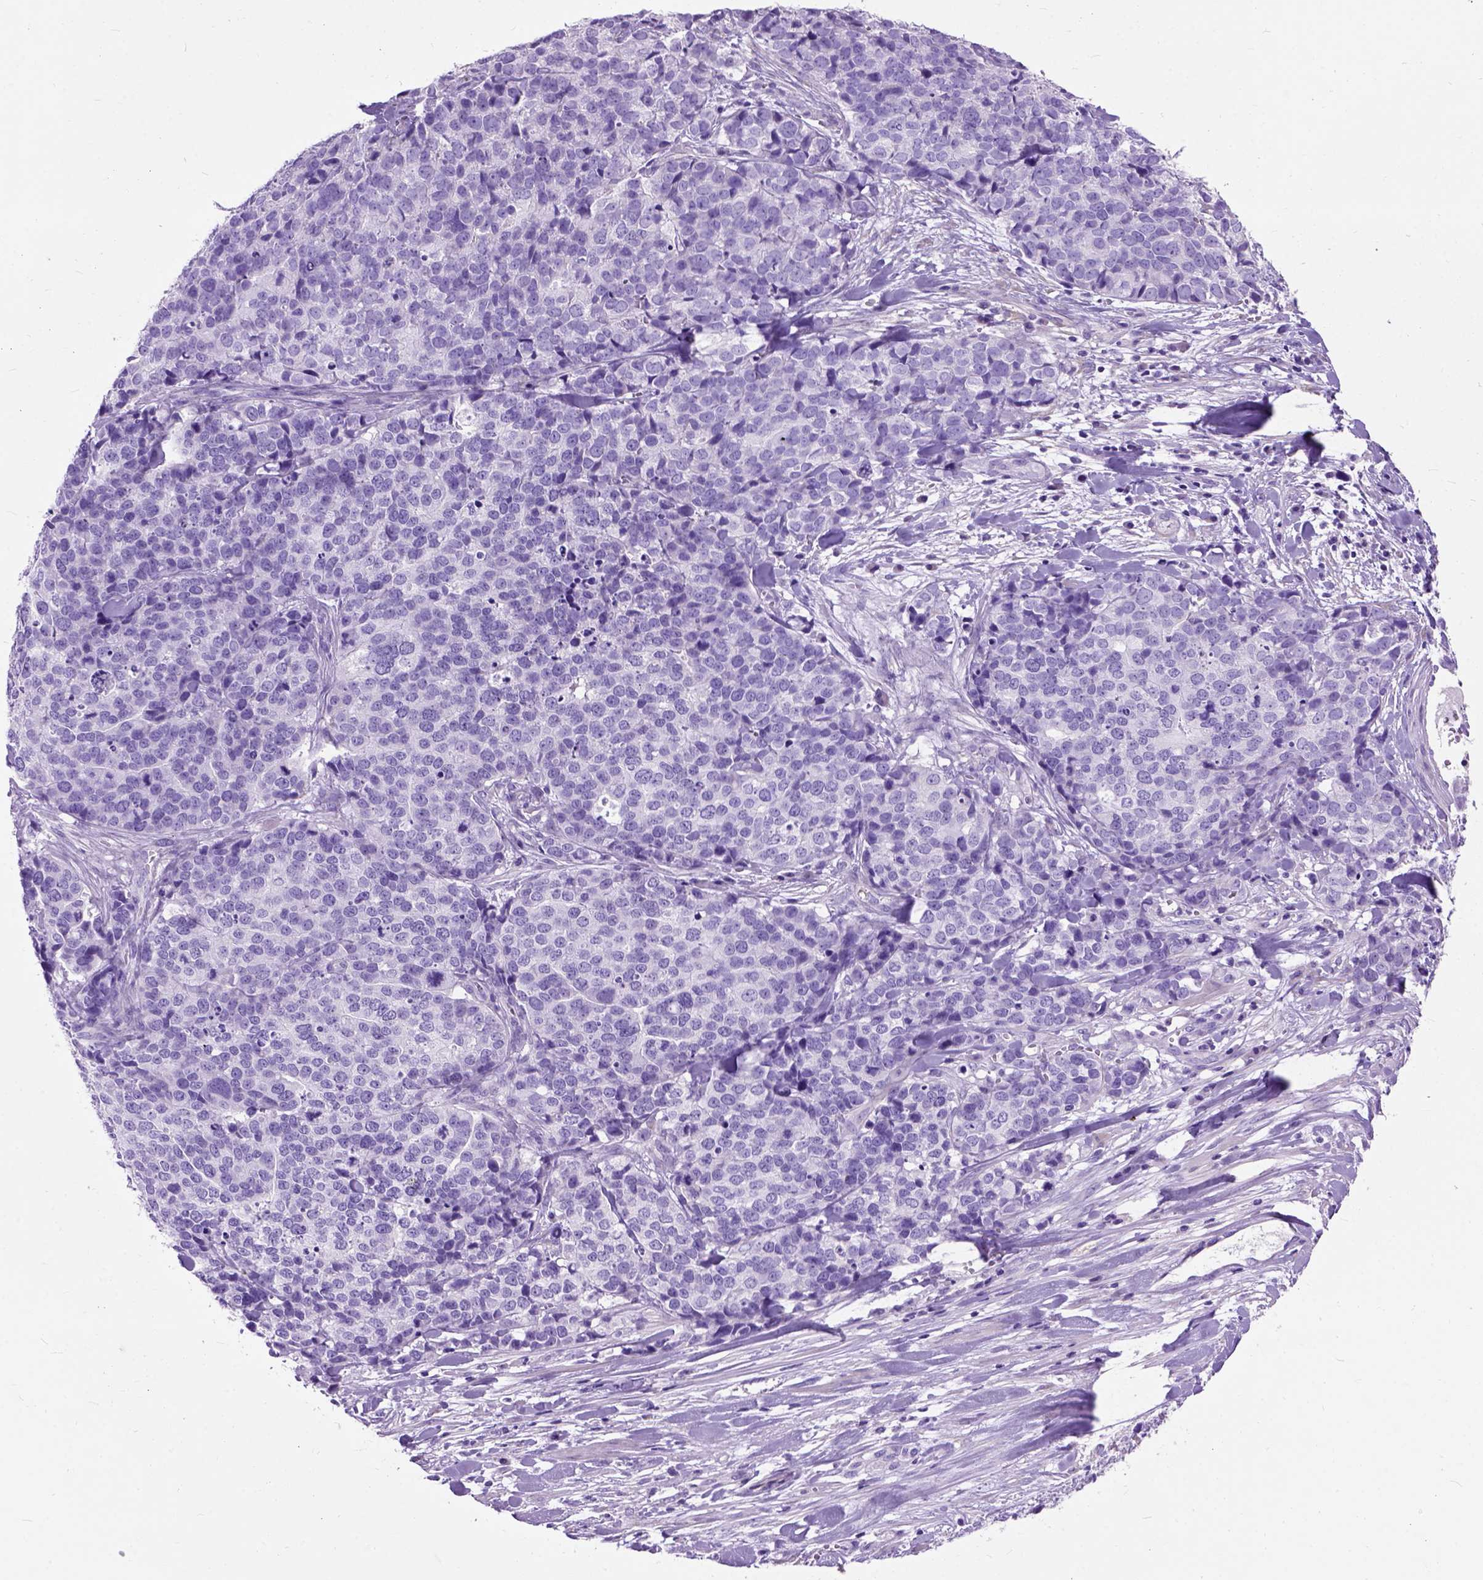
{"staining": {"intensity": "negative", "quantity": "none", "location": "none"}, "tissue": "ovarian cancer", "cell_type": "Tumor cells", "image_type": "cancer", "snomed": [{"axis": "morphology", "description": "Carcinoma, endometroid"}, {"axis": "topography", "description": "Ovary"}], "caption": "Immunohistochemistry (IHC) of ovarian endometroid carcinoma demonstrates no positivity in tumor cells. Brightfield microscopy of IHC stained with DAB (3,3'-diaminobenzidine) (brown) and hematoxylin (blue), captured at high magnification.", "gene": "MAPT", "patient": {"sex": "female", "age": 65}}